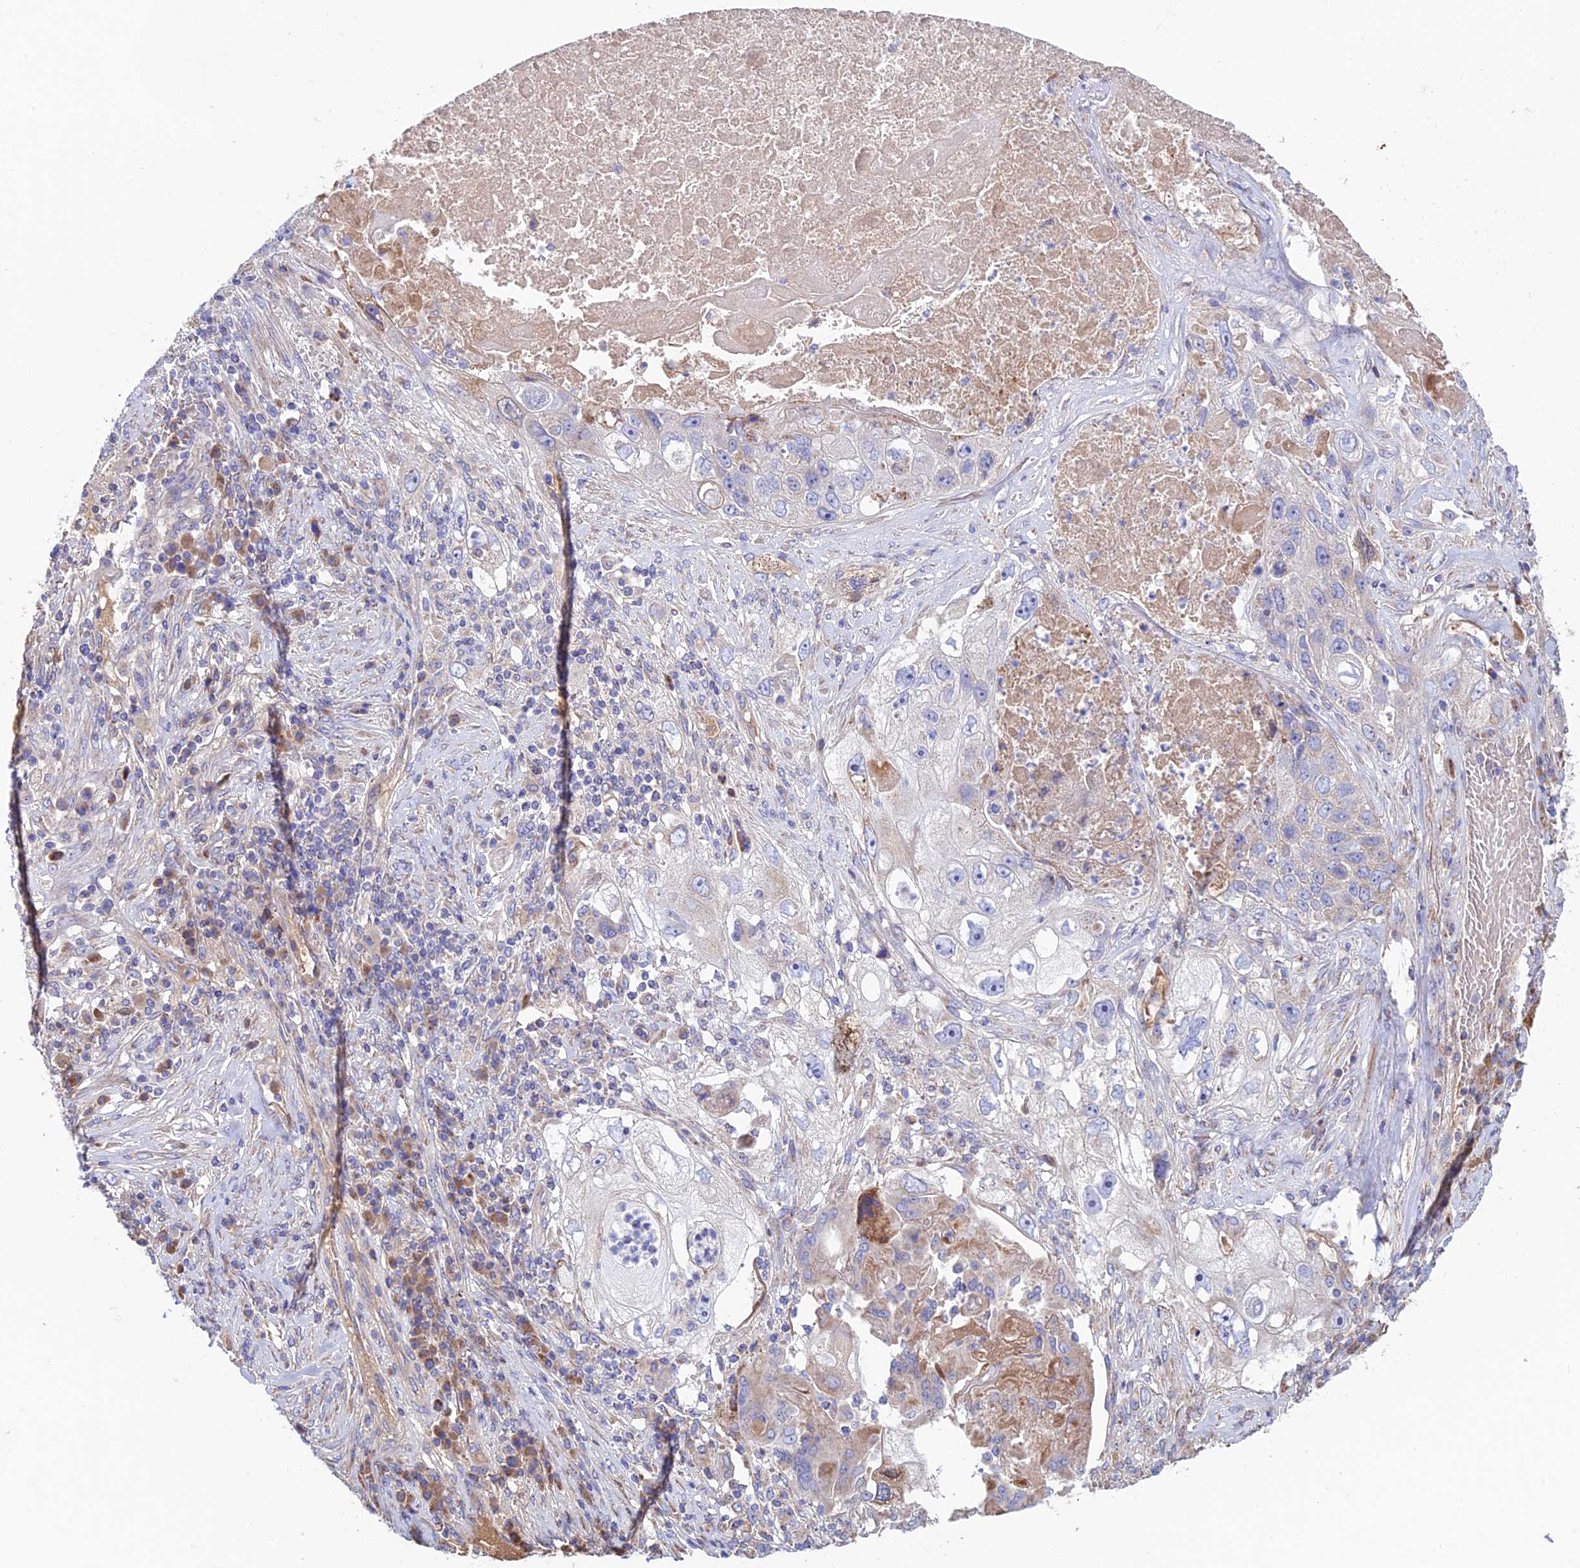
{"staining": {"intensity": "negative", "quantity": "none", "location": "none"}, "tissue": "lung cancer", "cell_type": "Tumor cells", "image_type": "cancer", "snomed": [{"axis": "morphology", "description": "Squamous cell carcinoma, NOS"}, {"axis": "topography", "description": "Lung"}], "caption": "Immunohistochemistry photomicrograph of neoplastic tissue: lung cancer stained with DAB (3,3'-diaminobenzidine) demonstrates no significant protein positivity in tumor cells.", "gene": "SLC15A5", "patient": {"sex": "male", "age": 61}}